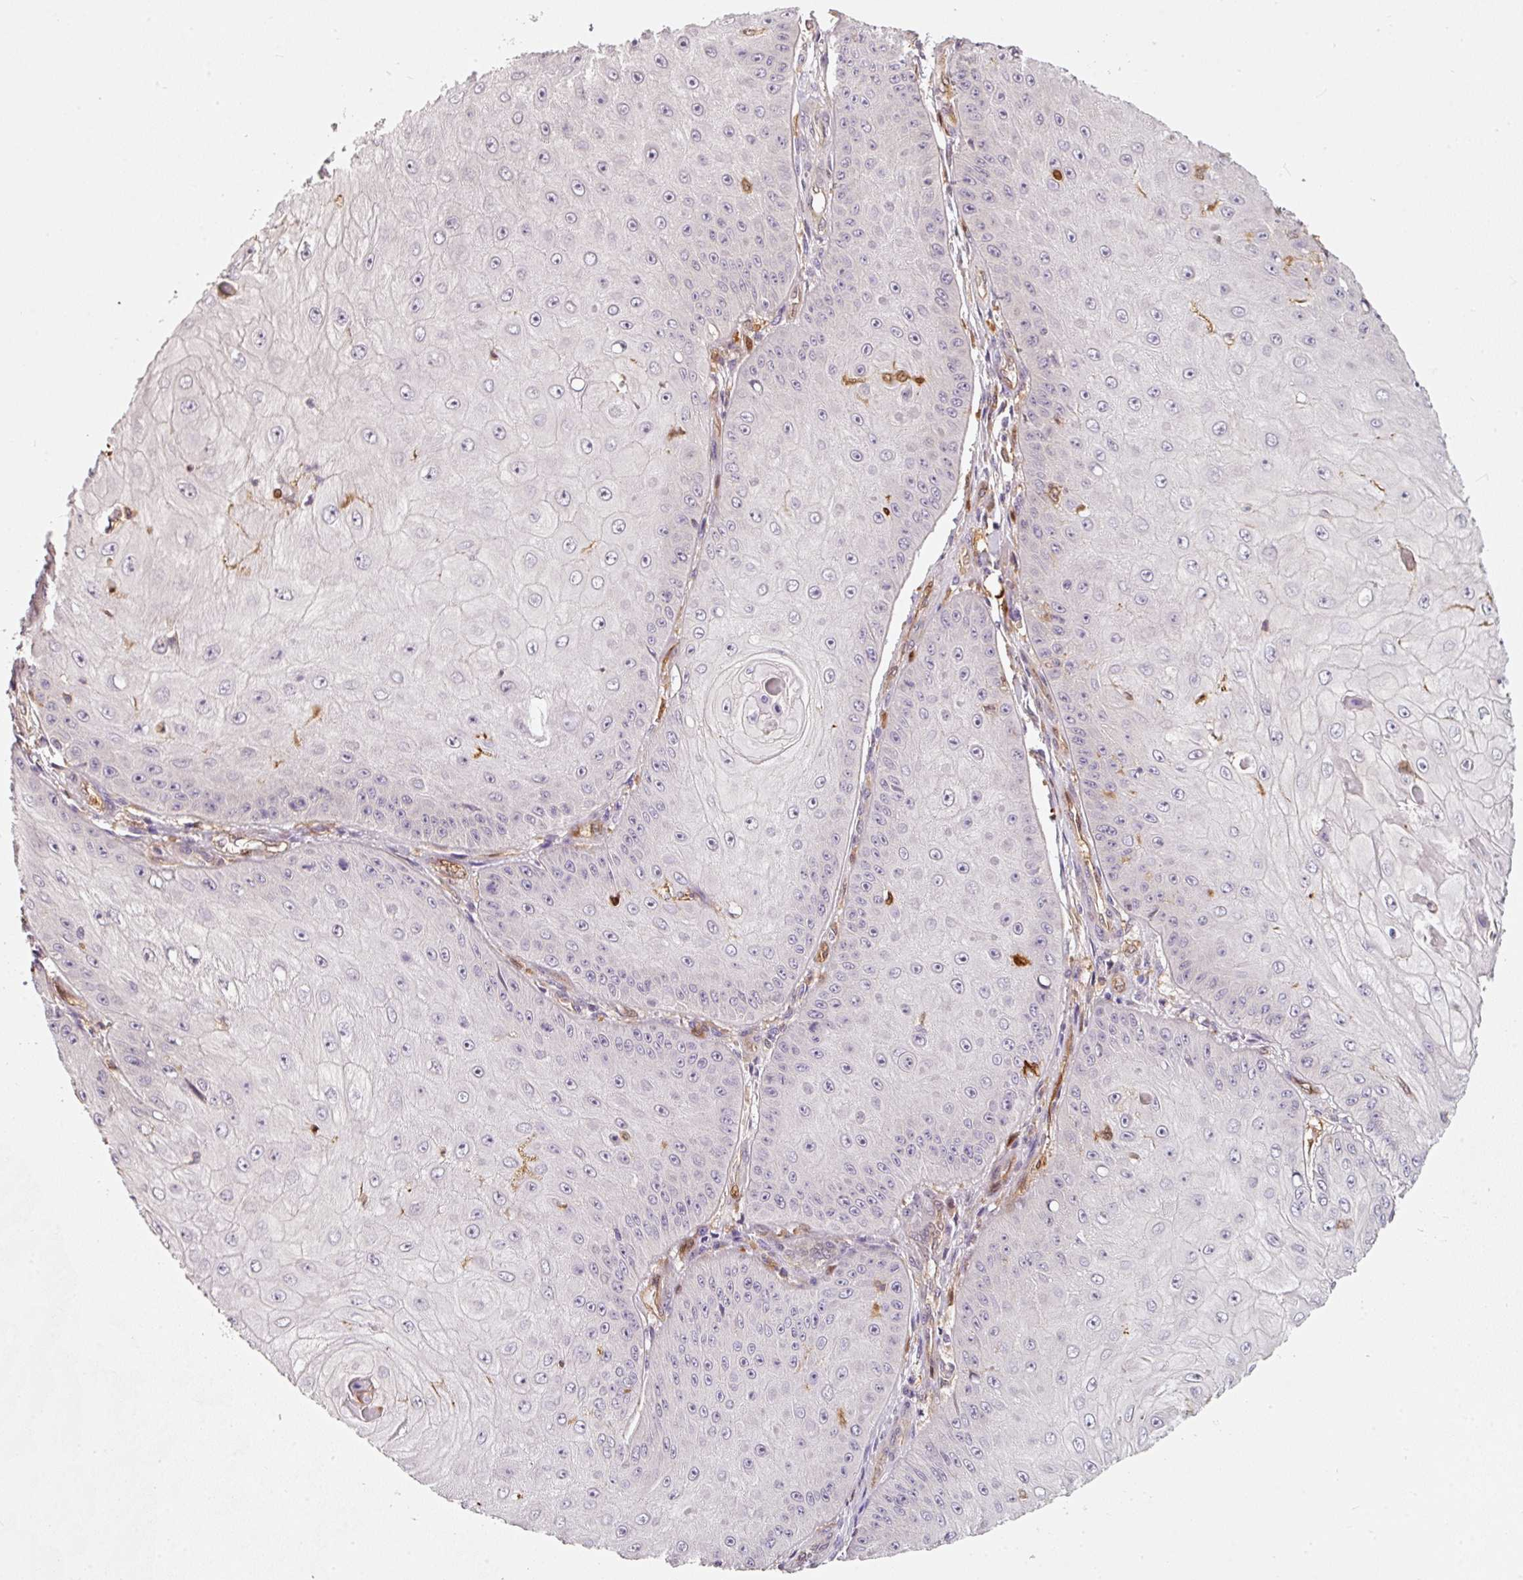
{"staining": {"intensity": "negative", "quantity": "none", "location": "none"}, "tissue": "skin cancer", "cell_type": "Tumor cells", "image_type": "cancer", "snomed": [{"axis": "morphology", "description": "Squamous cell carcinoma, NOS"}, {"axis": "topography", "description": "Skin"}], "caption": "Skin squamous cell carcinoma stained for a protein using immunohistochemistry reveals no positivity tumor cells.", "gene": "IQGAP2", "patient": {"sex": "male", "age": 70}}